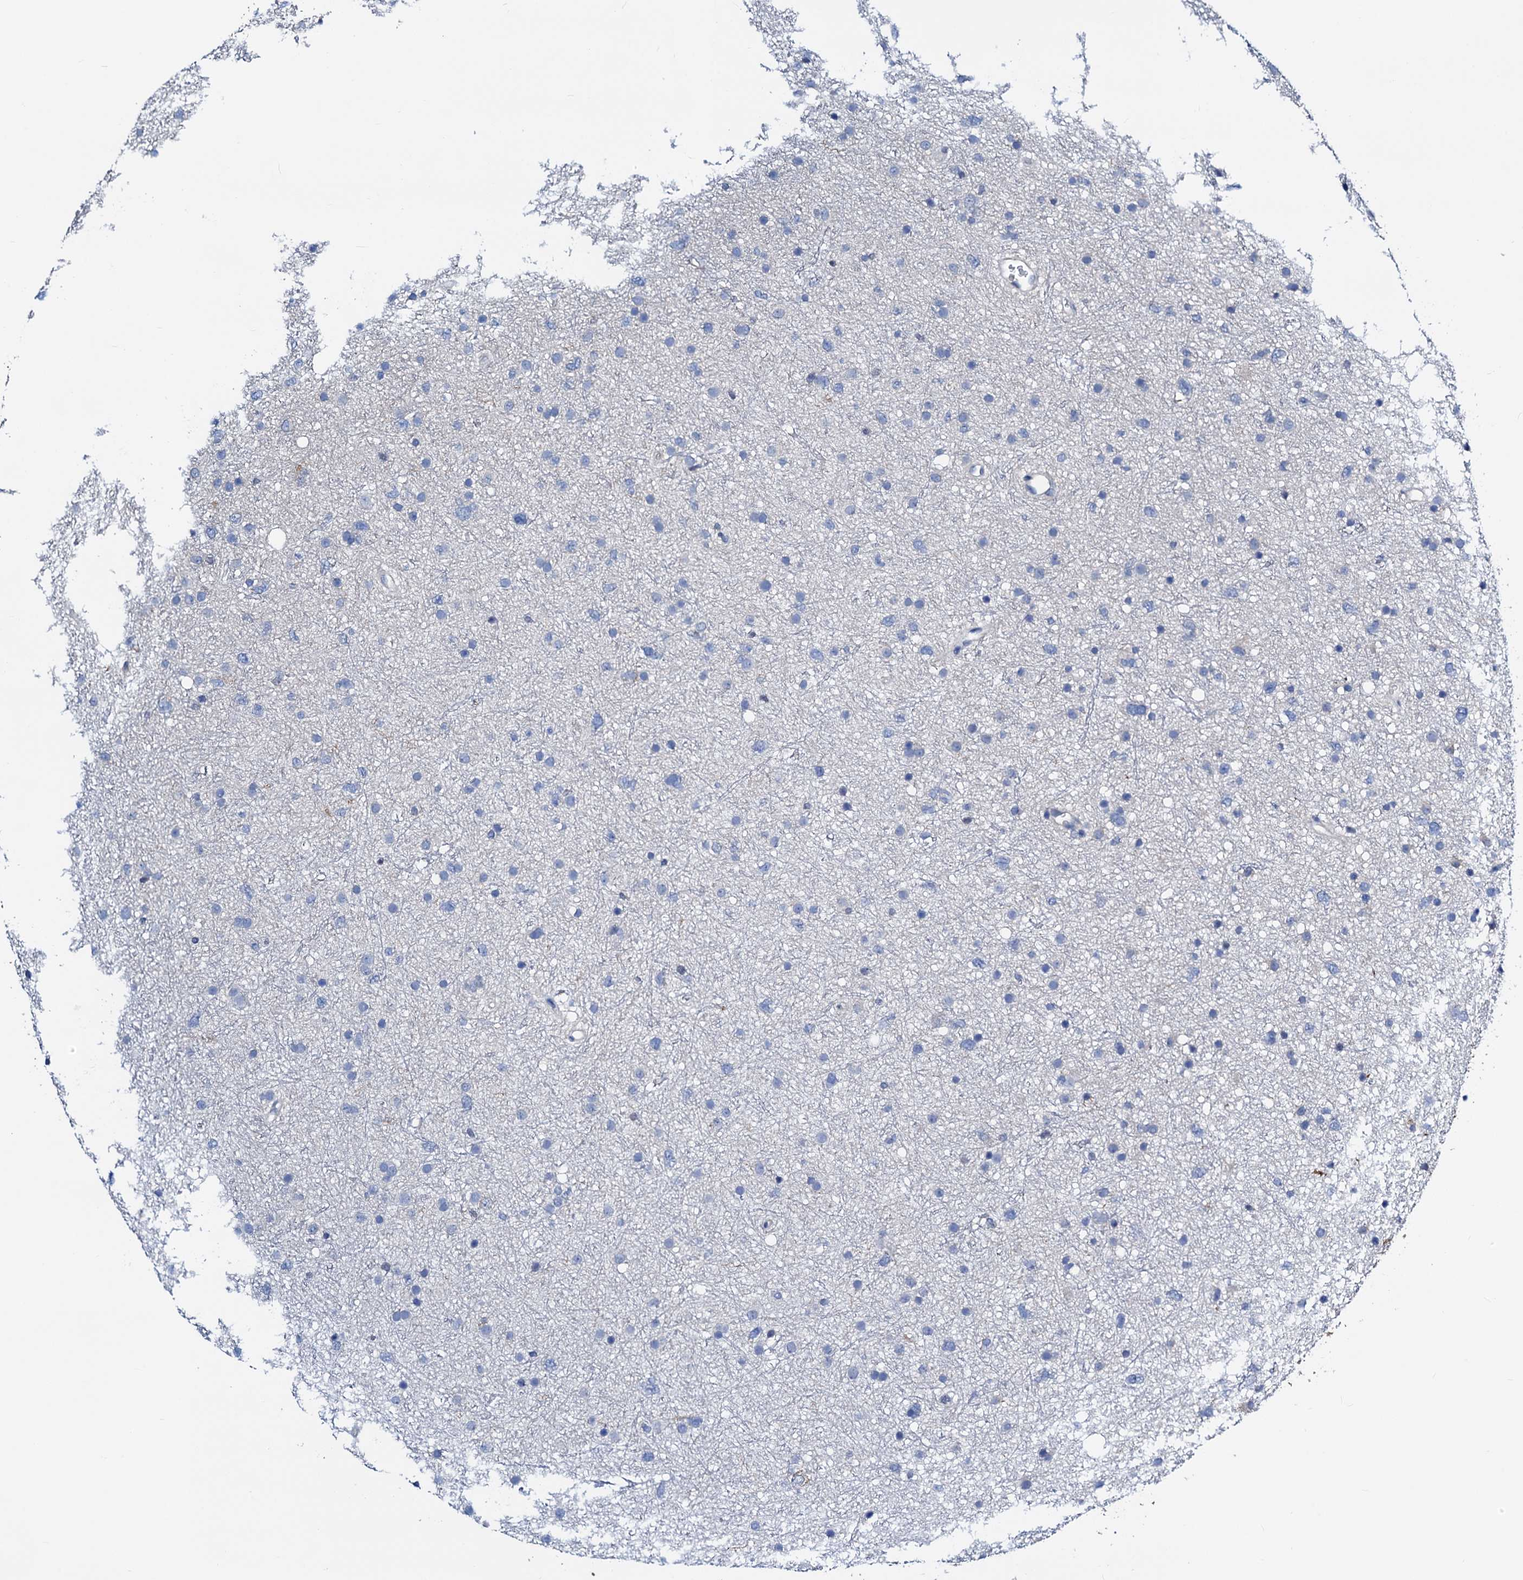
{"staining": {"intensity": "negative", "quantity": "none", "location": "none"}, "tissue": "glioma", "cell_type": "Tumor cells", "image_type": "cancer", "snomed": [{"axis": "morphology", "description": "Glioma, malignant, Low grade"}, {"axis": "topography", "description": "Cerebral cortex"}], "caption": "Tumor cells are negative for brown protein staining in malignant glioma (low-grade). Brightfield microscopy of IHC stained with DAB (3,3'-diaminobenzidine) (brown) and hematoxylin (blue), captured at high magnification.", "gene": "GCOM1", "patient": {"sex": "female", "age": 39}}